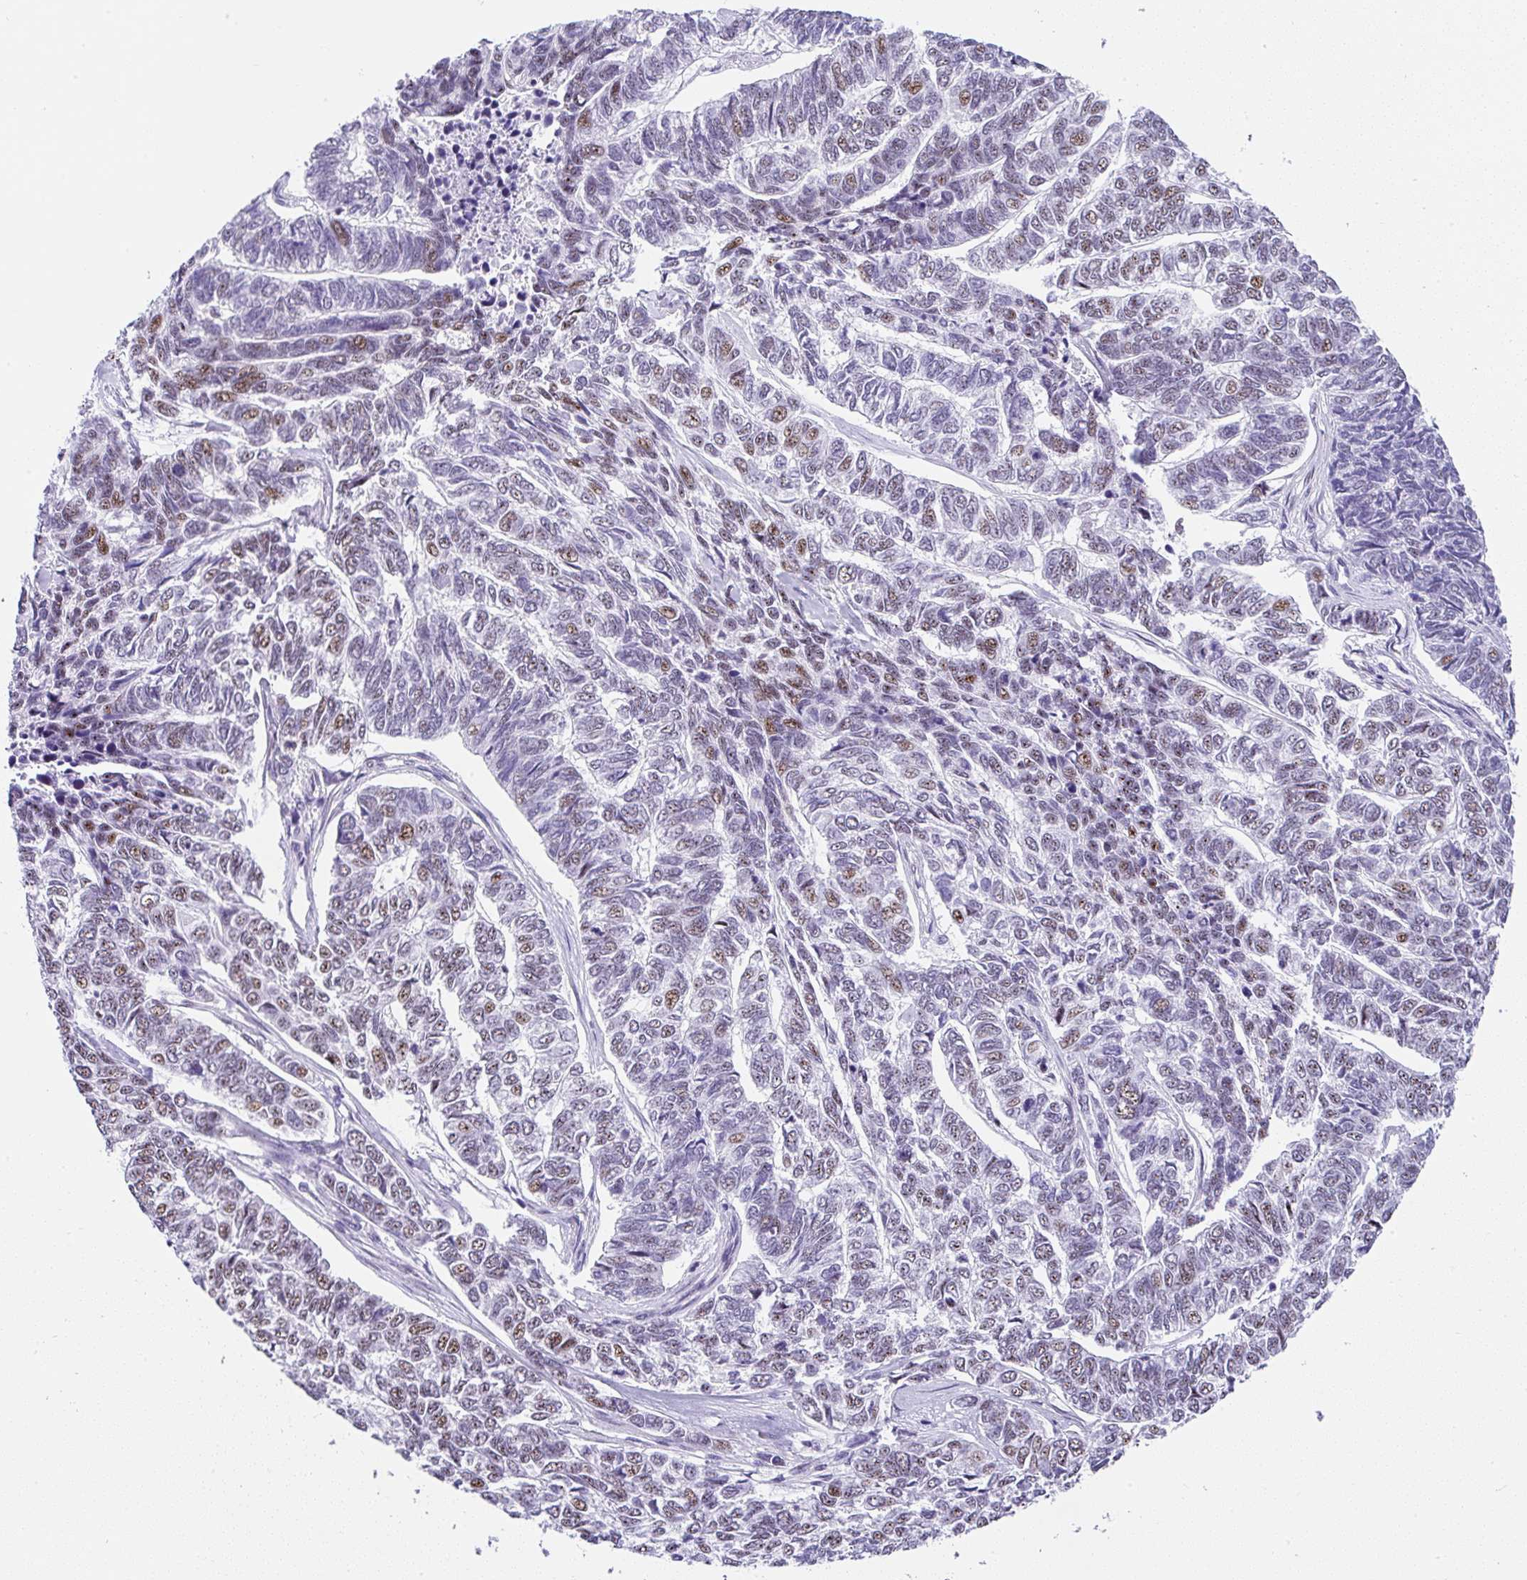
{"staining": {"intensity": "moderate", "quantity": "25%-75%", "location": "nuclear"}, "tissue": "skin cancer", "cell_type": "Tumor cells", "image_type": "cancer", "snomed": [{"axis": "morphology", "description": "Basal cell carcinoma"}, {"axis": "topography", "description": "Skin"}], "caption": "High-power microscopy captured an immunohistochemistry (IHC) image of basal cell carcinoma (skin), revealing moderate nuclear positivity in about 25%-75% of tumor cells.", "gene": "NR1D2", "patient": {"sex": "female", "age": 65}}